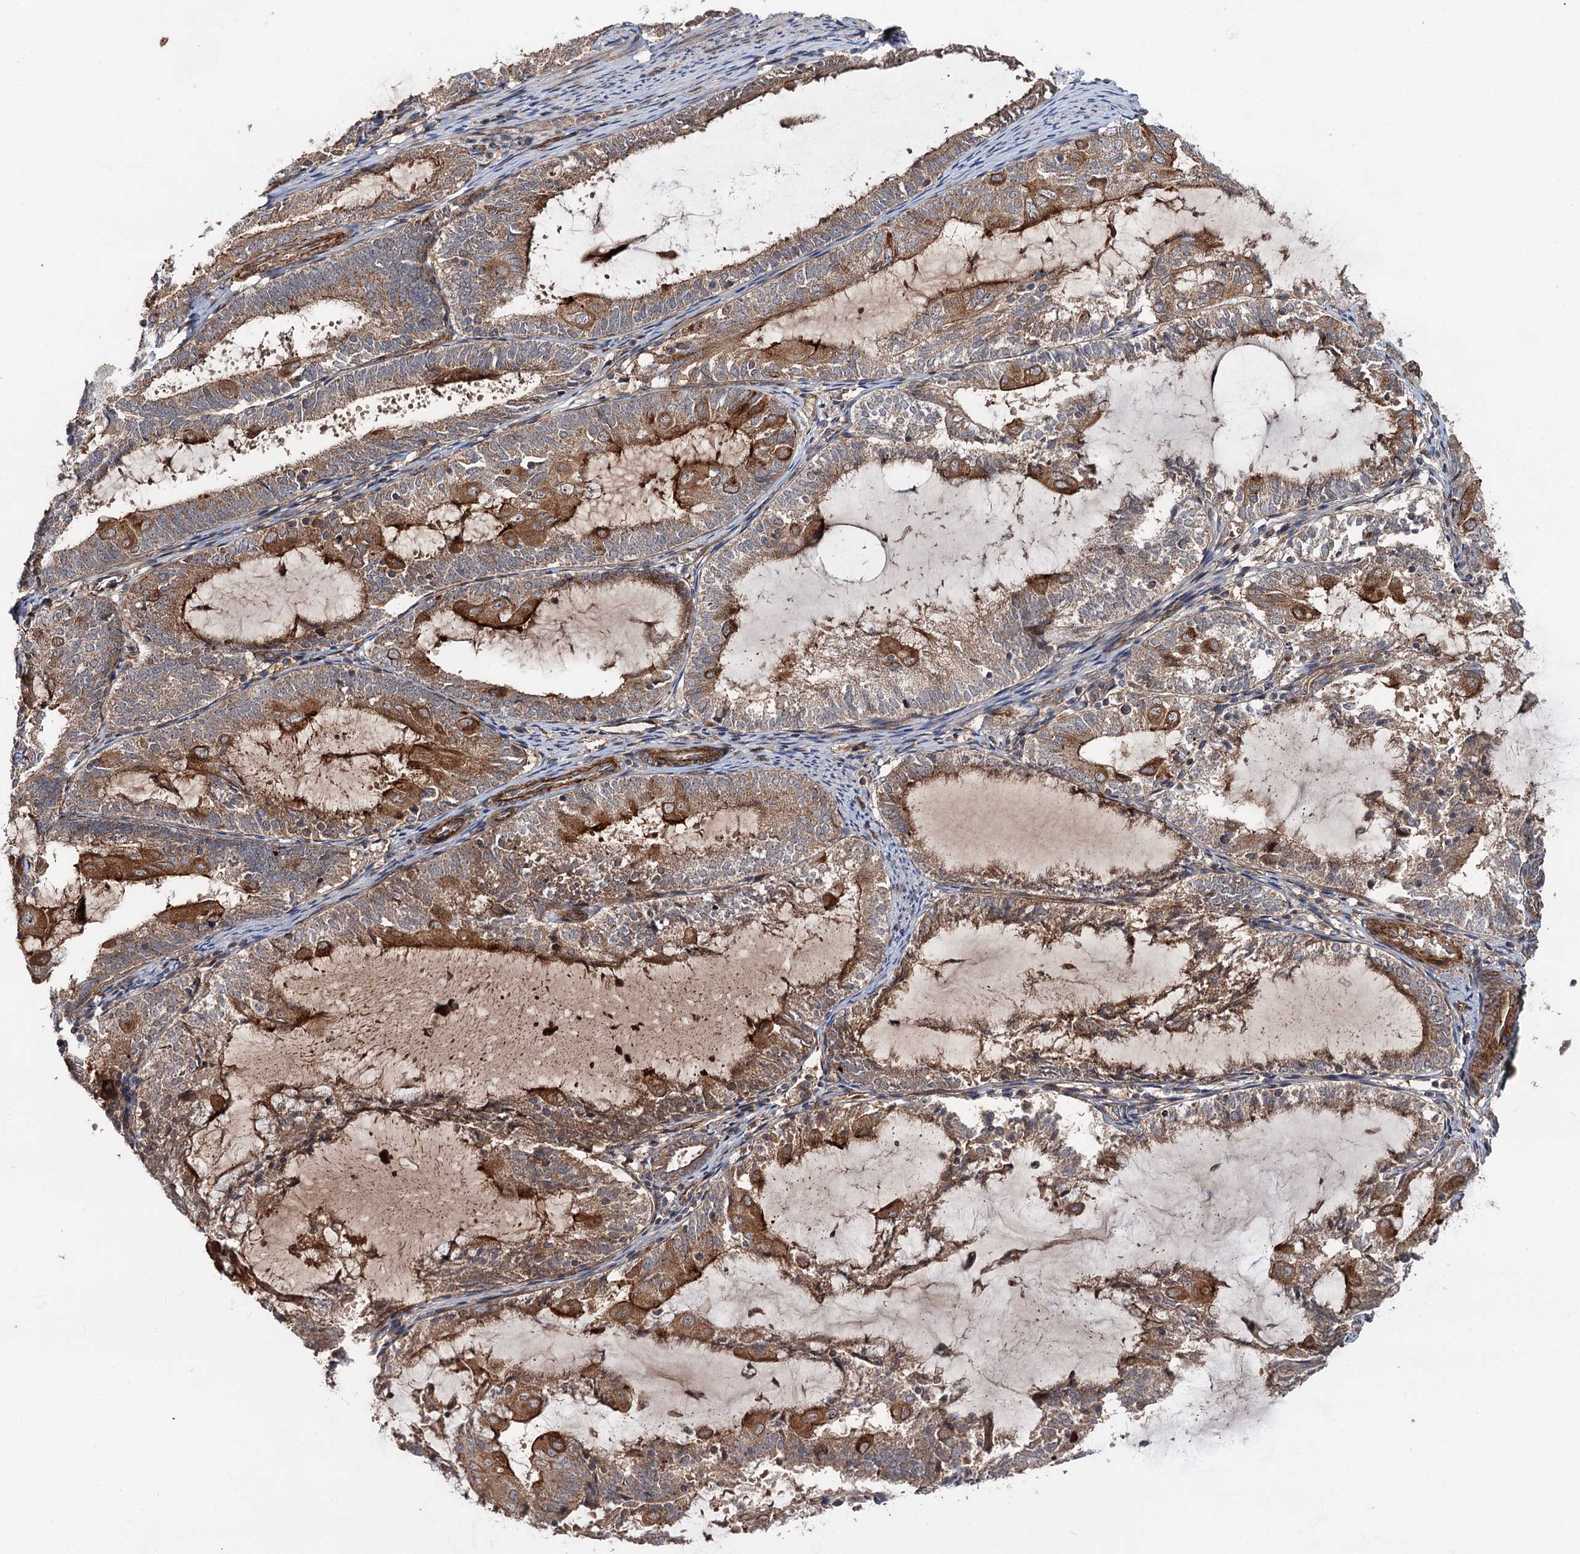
{"staining": {"intensity": "moderate", "quantity": "25%-75%", "location": "cytoplasmic/membranous"}, "tissue": "endometrial cancer", "cell_type": "Tumor cells", "image_type": "cancer", "snomed": [{"axis": "morphology", "description": "Adenocarcinoma, NOS"}, {"axis": "topography", "description": "Endometrium"}], "caption": "A photomicrograph showing moderate cytoplasmic/membranous positivity in about 25%-75% of tumor cells in endometrial cancer (adenocarcinoma), as visualized by brown immunohistochemical staining.", "gene": "ADGRG4", "patient": {"sex": "female", "age": 81}}